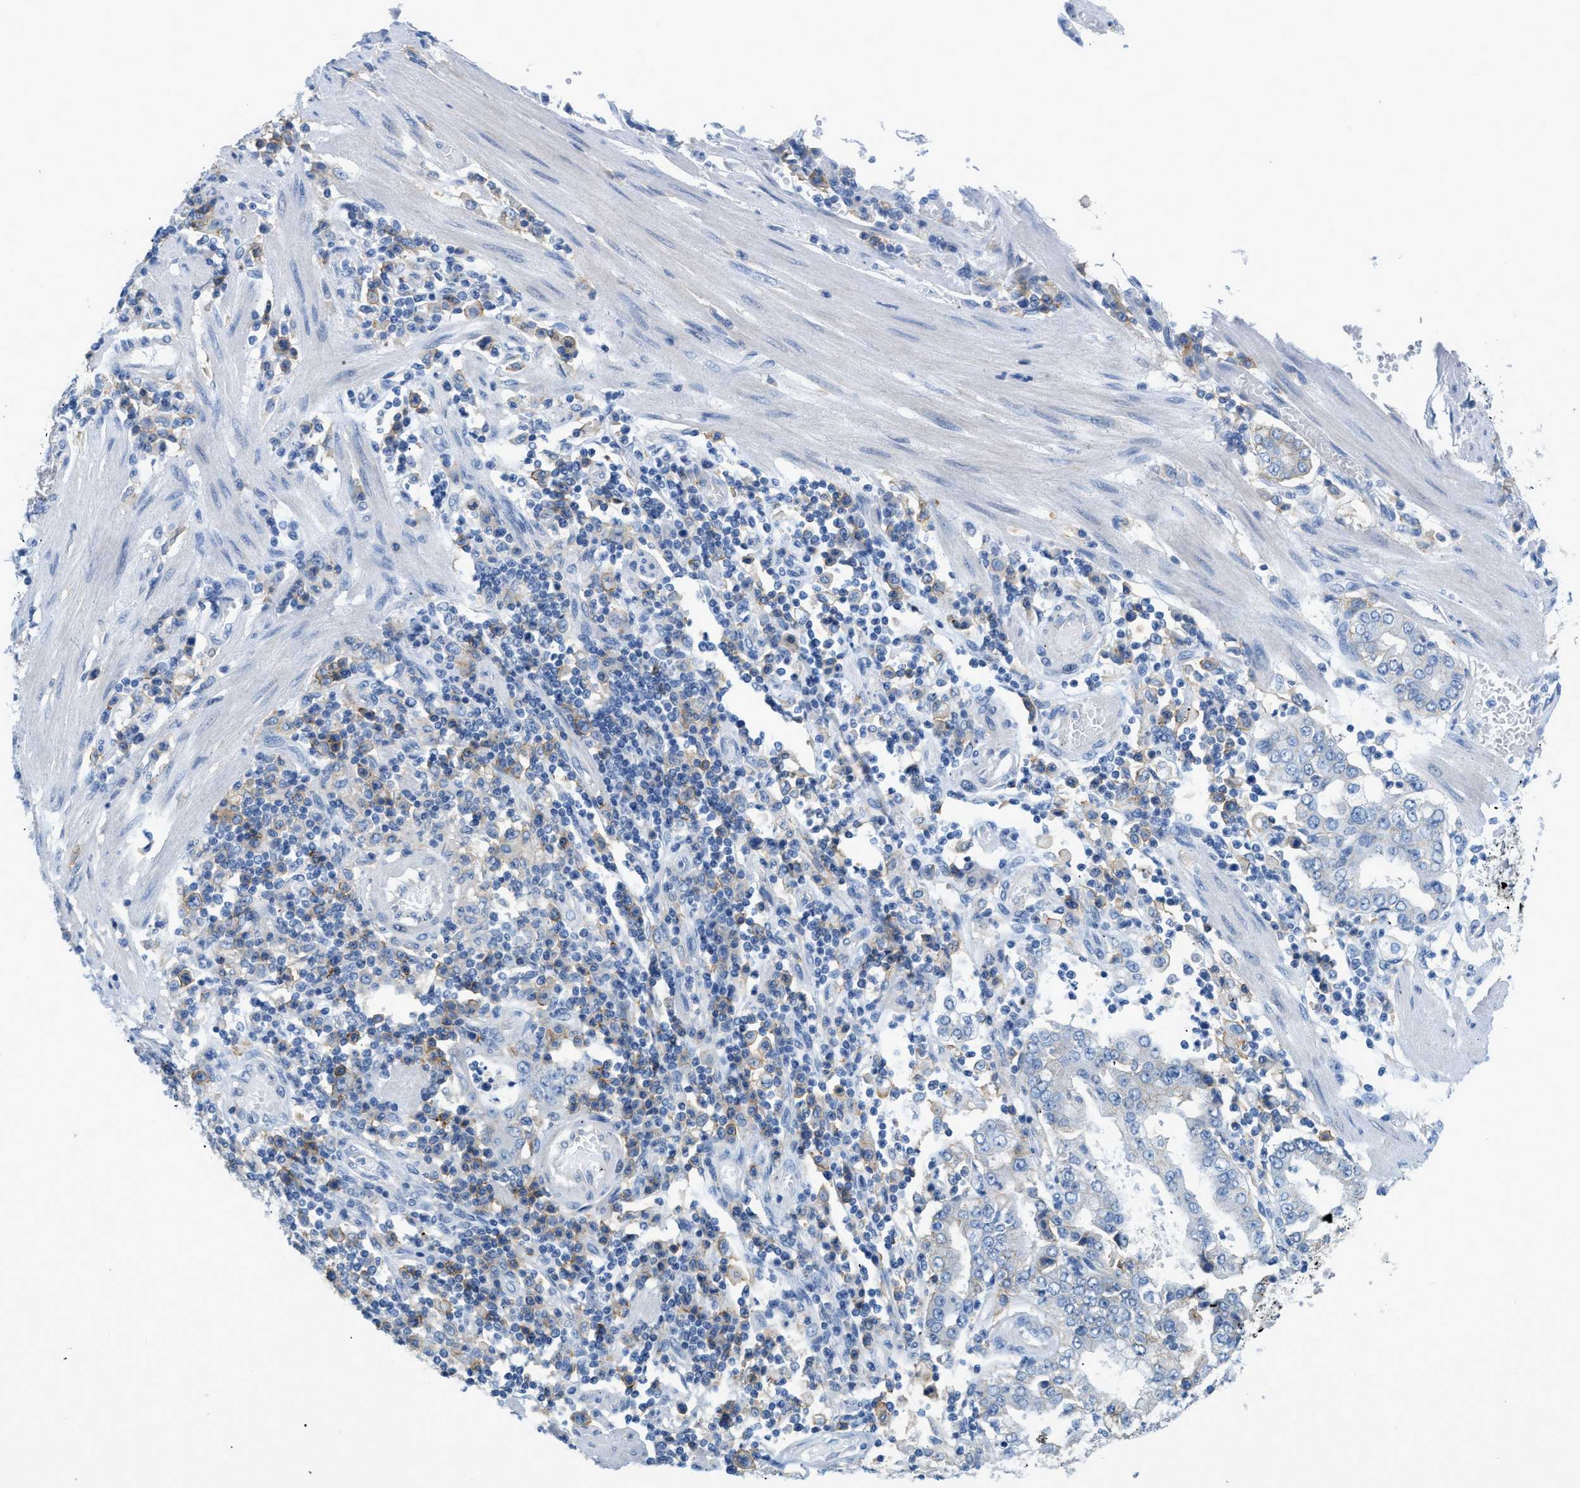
{"staining": {"intensity": "negative", "quantity": "none", "location": "none"}, "tissue": "stomach cancer", "cell_type": "Tumor cells", "image_type": "cancer", "snomed": [{"axis": "morphology", "description": "Adenocarcinoma, NOS"}, {"axis": "topography", "description": "Stomach"}], "caption": "Immunohistochemistry micrograph of neoplastic tissue: stomach cancer (adenocarcinoma) stained with DAB displays no significant protein expression in tumor cells.", "gene": "SLC3A2", "patient": {"sex": "male", "age": 76}}